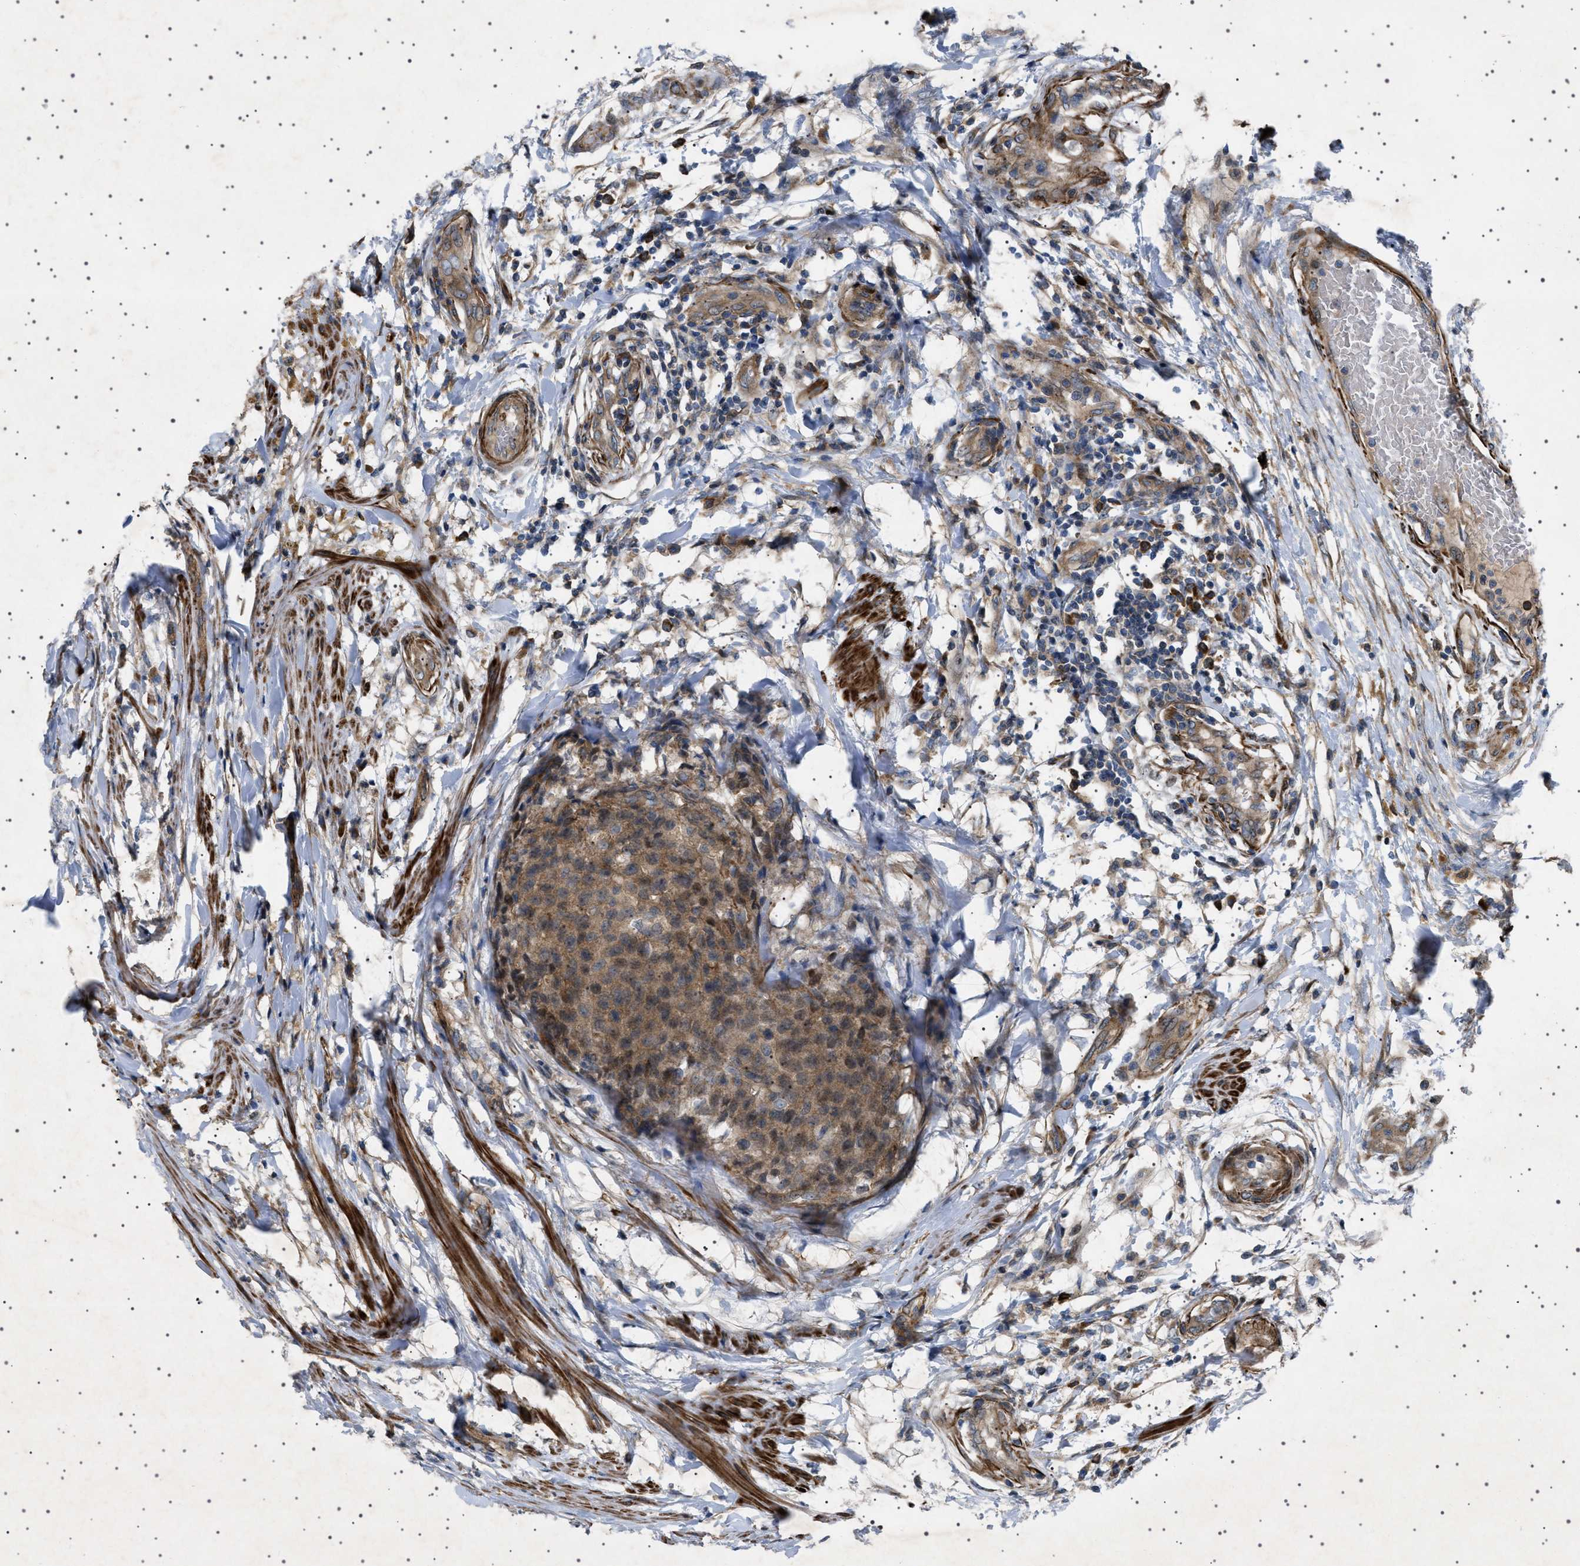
{"staining": {"intensity": "moderate", "quantity": ">75%", "location": "cytoplasmic/membranous"}, "tissue": "testis cancer", "cell_type": "Tumor cells", "image_type": "cancer", "snomed": [{"axis": "morphology", "description": "Seminoma, NOS"}, {"axis": "topography", "description": "Testis"}], "caption": "The photomicrograph displays a brown stain indicating the presence of a protein in the cytoplasmic/membranous of tumor cells in testis cancer (seminoma).", "gene": "CCDC186", "patient": {"sex": "male", "age": 59}}